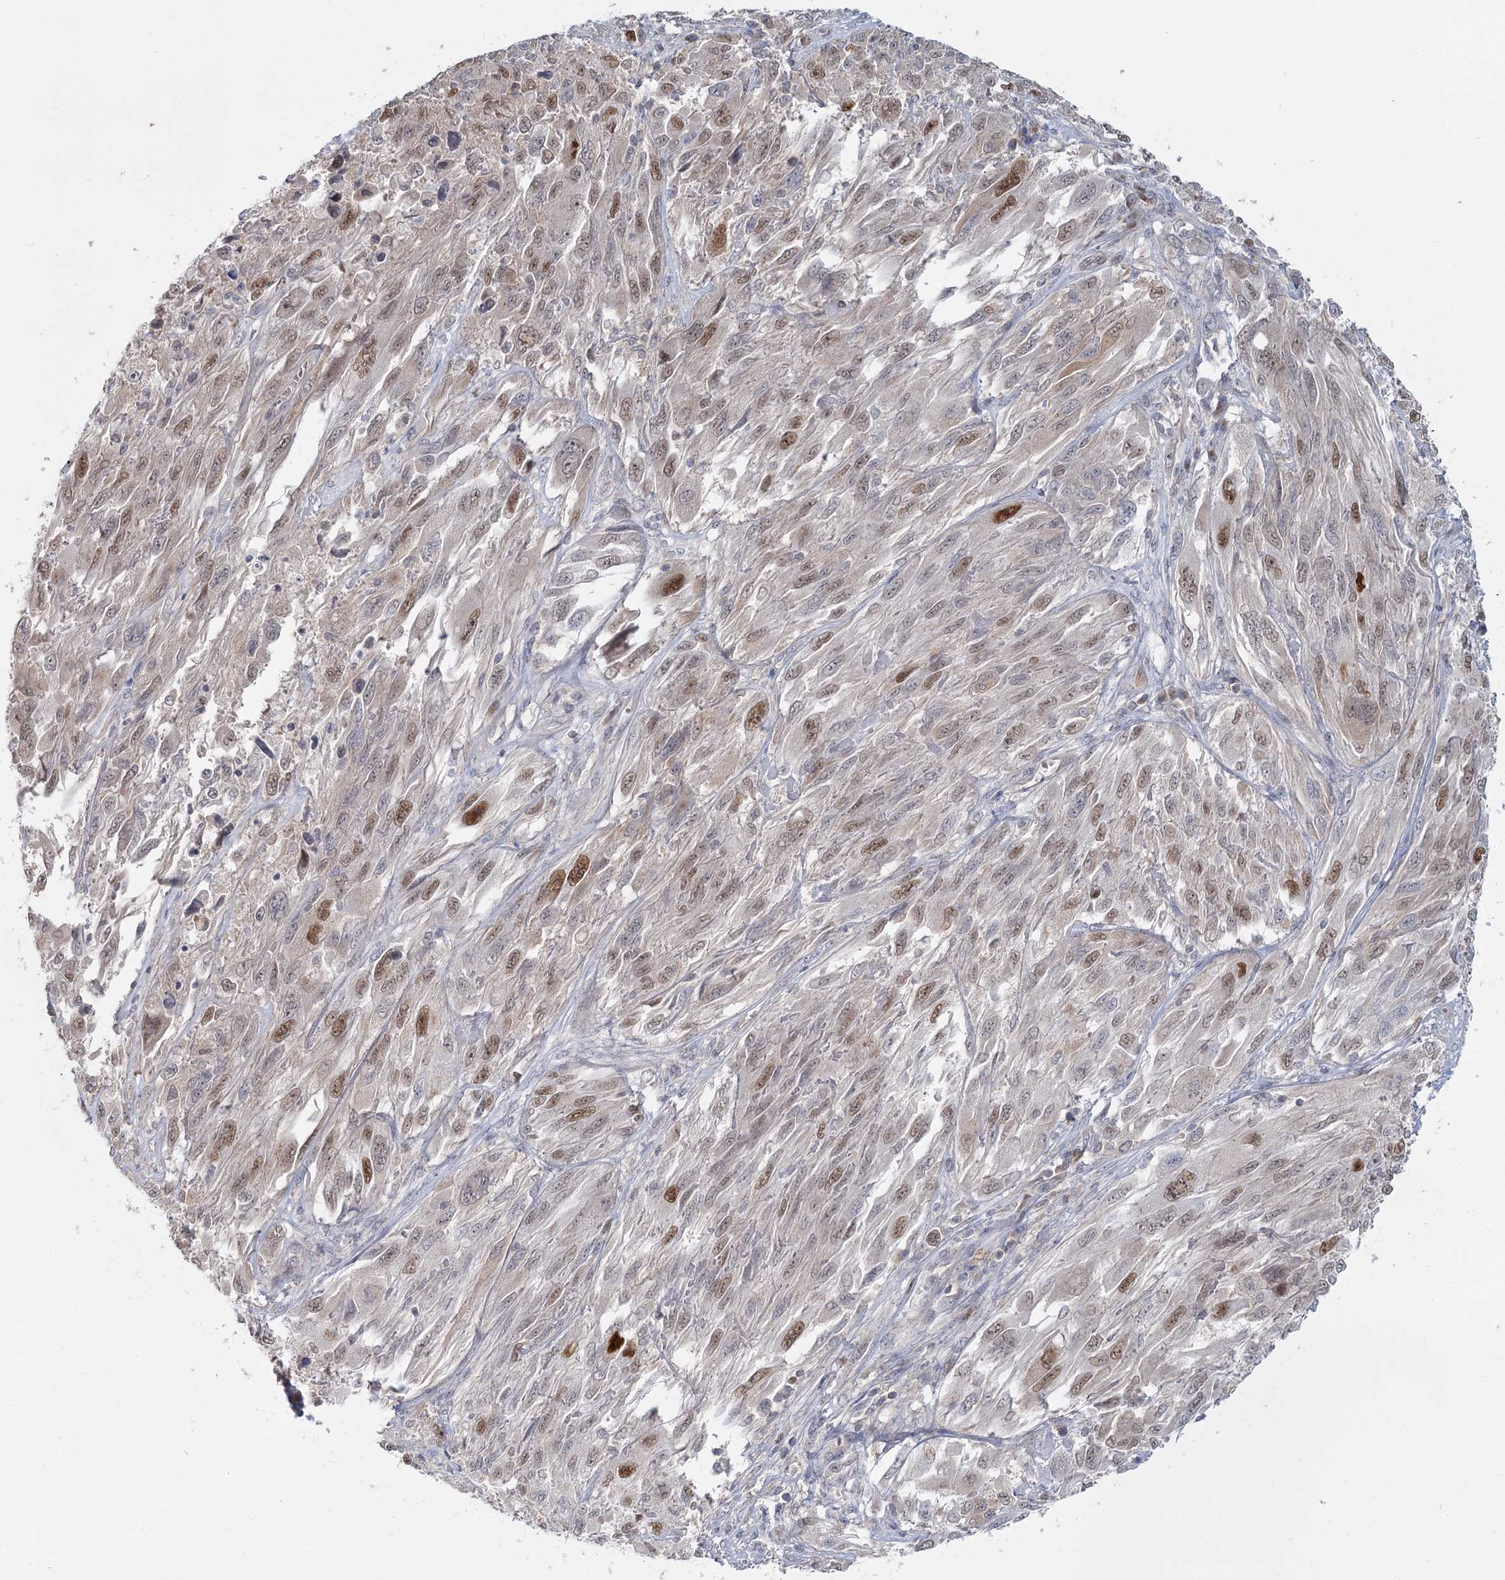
{"staining": {"intensity": "moderate", "quantity": "25%-75%", "location": "nuclear"}, "tissue": "melanoma", "cell_type": "Tumor cells", "image_type": "cancer", "snomed": [{"axis": "morphology", "description": "Malignant melanoma, NOS"}, {"axis": "topography", "description": "Skin"}], "caption": "This micrograph displays immunohistochemistry staining of human melanoma, with medium moderate nuclear expression in approximately 25%-75% of tumor cells.", "gene": "USP11", "patient": {"sex": "female", "age": 91}}